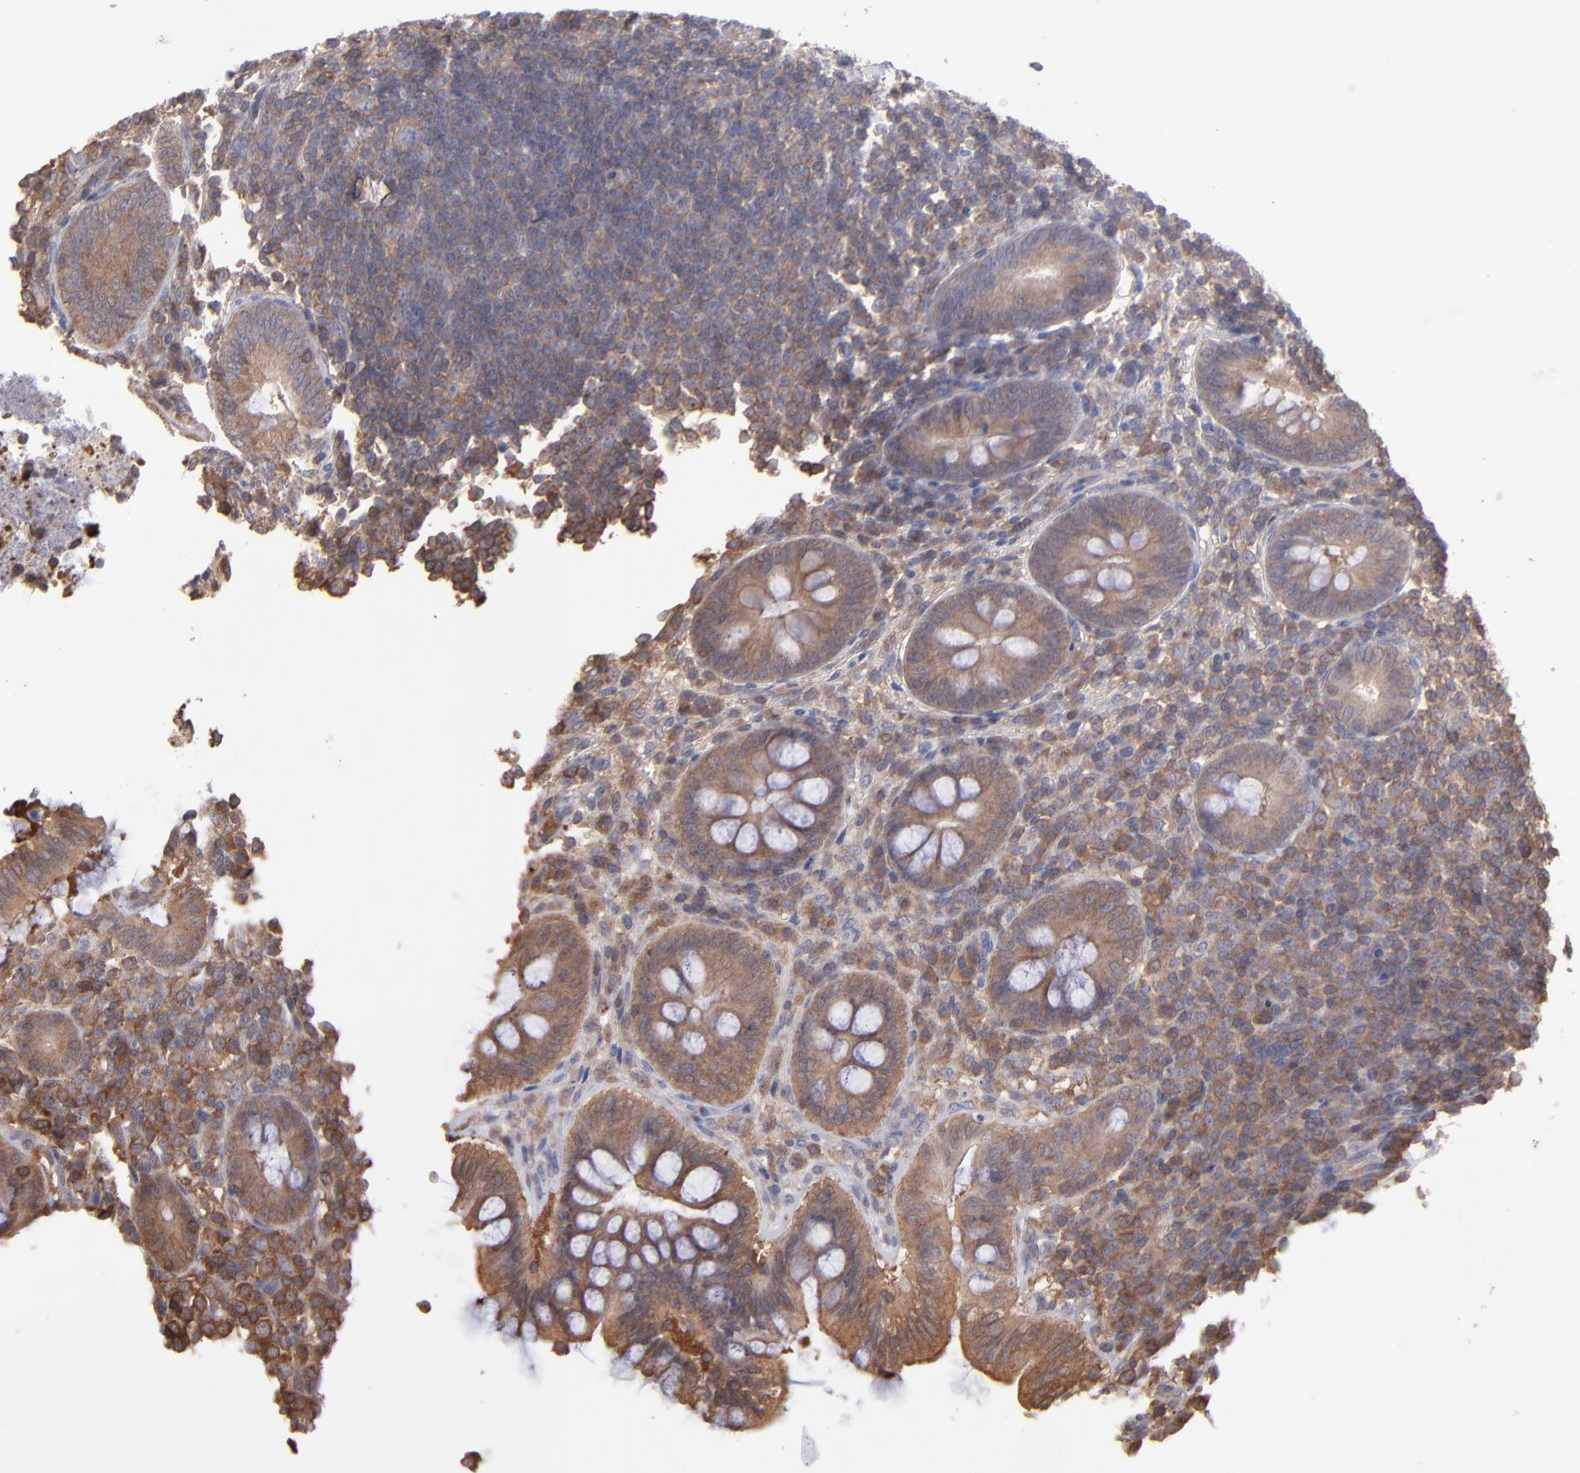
{"staining": {"intensity": "strong", "quantity": ">75%", "location": "cytoplasmic/membranous"}, "tissue": "appendix", "cell_type": "Glandular cells", "image_type": "normal", "snomed": [{"axis": "morphology", "description": "Normal tissue, NOS"}, {"axis": "topography", "description": "Appendix"}], "caption": "This histopathology image displays immunohistochemistry staining of unremarkable appendix, with high strong cytoplasmic/membranous positivity in approximately >75% of glandular cells.", "gene": "MAP2K2", "patient": {"sex": "female", "age": 66}}